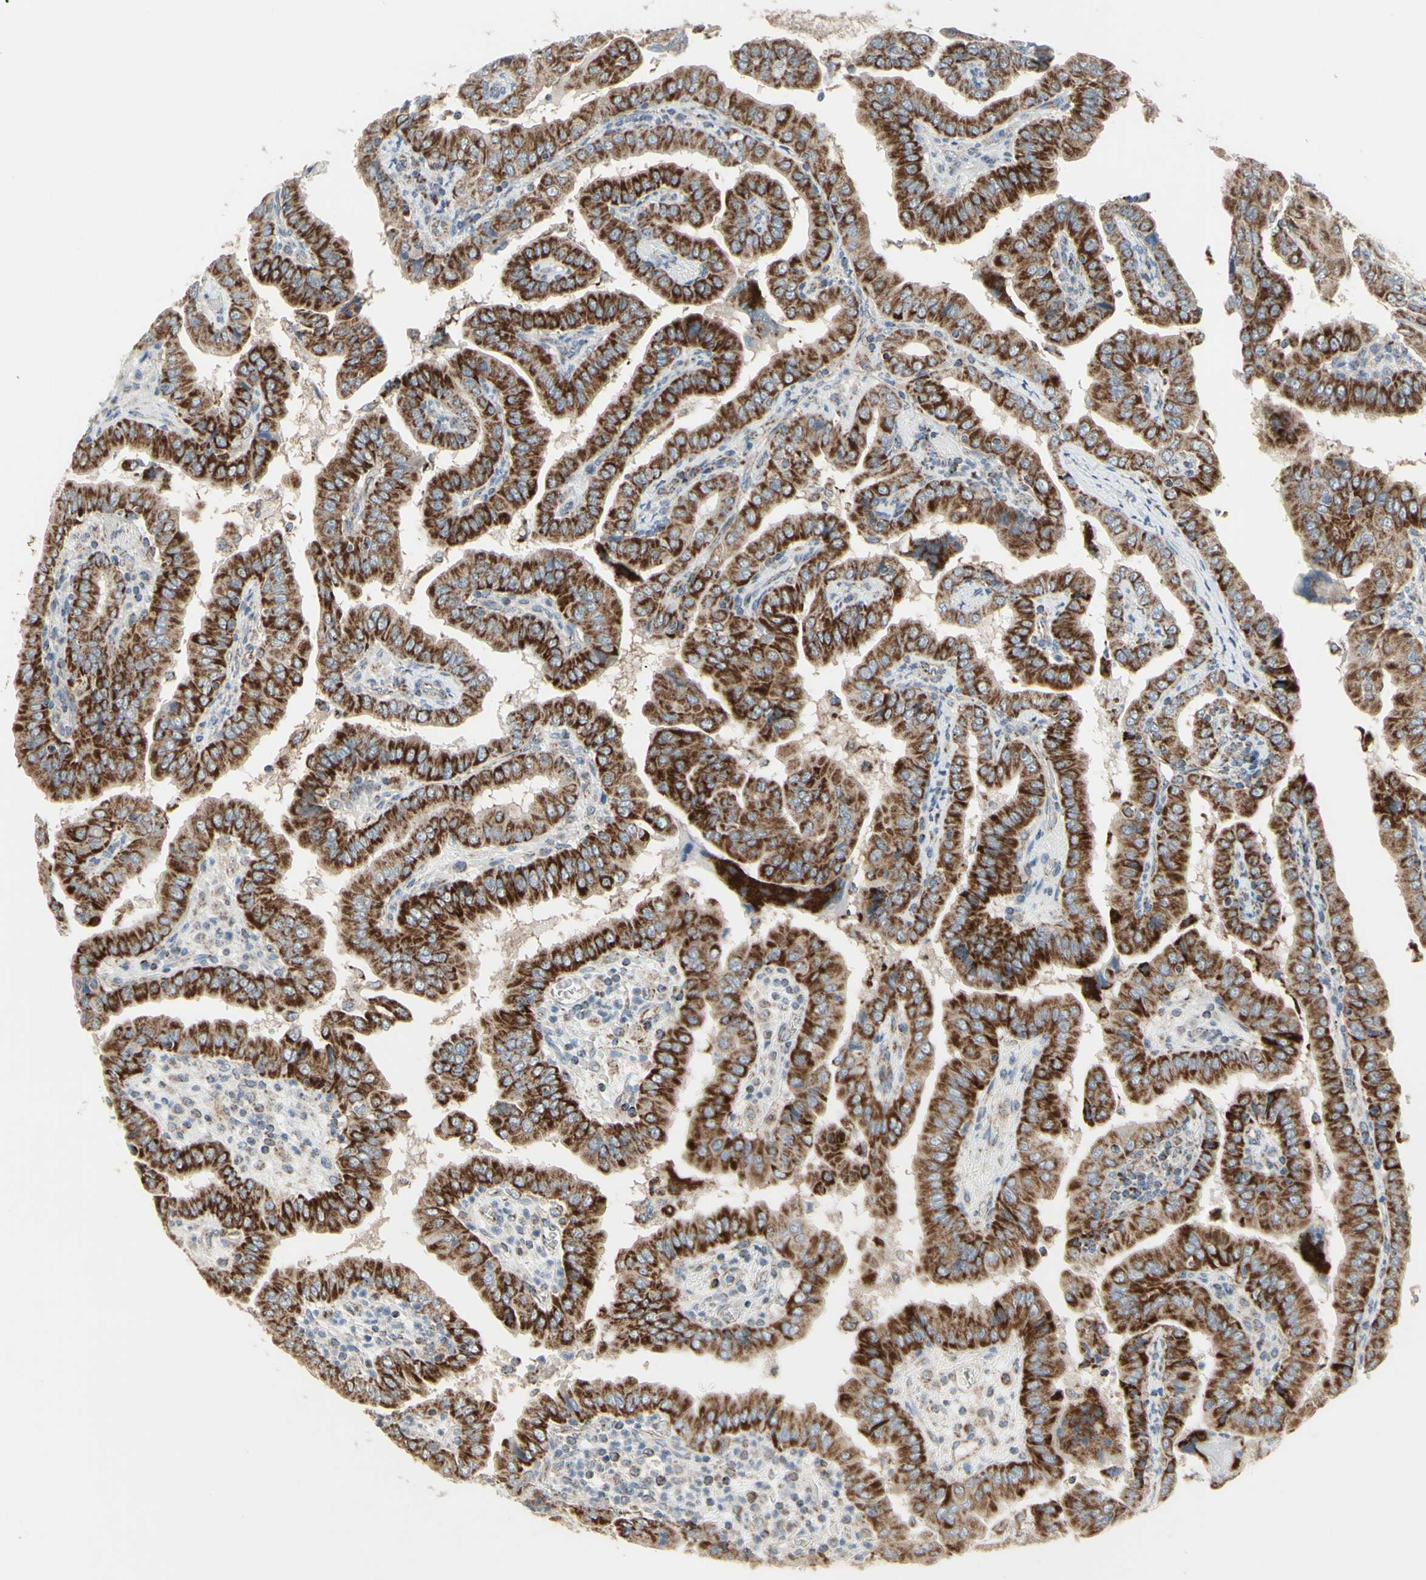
{"staining": {"intensity": "moderate", "quantity": ">75%", "location": "cytoplasmic/membranous"}, "tissue": "thyroid cancer", "cell_type": "Tumor cells", "image_type": "cancer", "snomed": [{"axis": "morphology", "description": "Papillary adenocarcinoma, NOS"}, {"axis": "topography", "description": "Thyroid gland"}], "caption": "DAB immunohistochemical staining of thyroid cancer shows moderate cytoplasmic/membranous protein positivity in about >75% of tumor cells.", "gene": "FAM171B", "patient": {"sex": "male", "age": 33}}